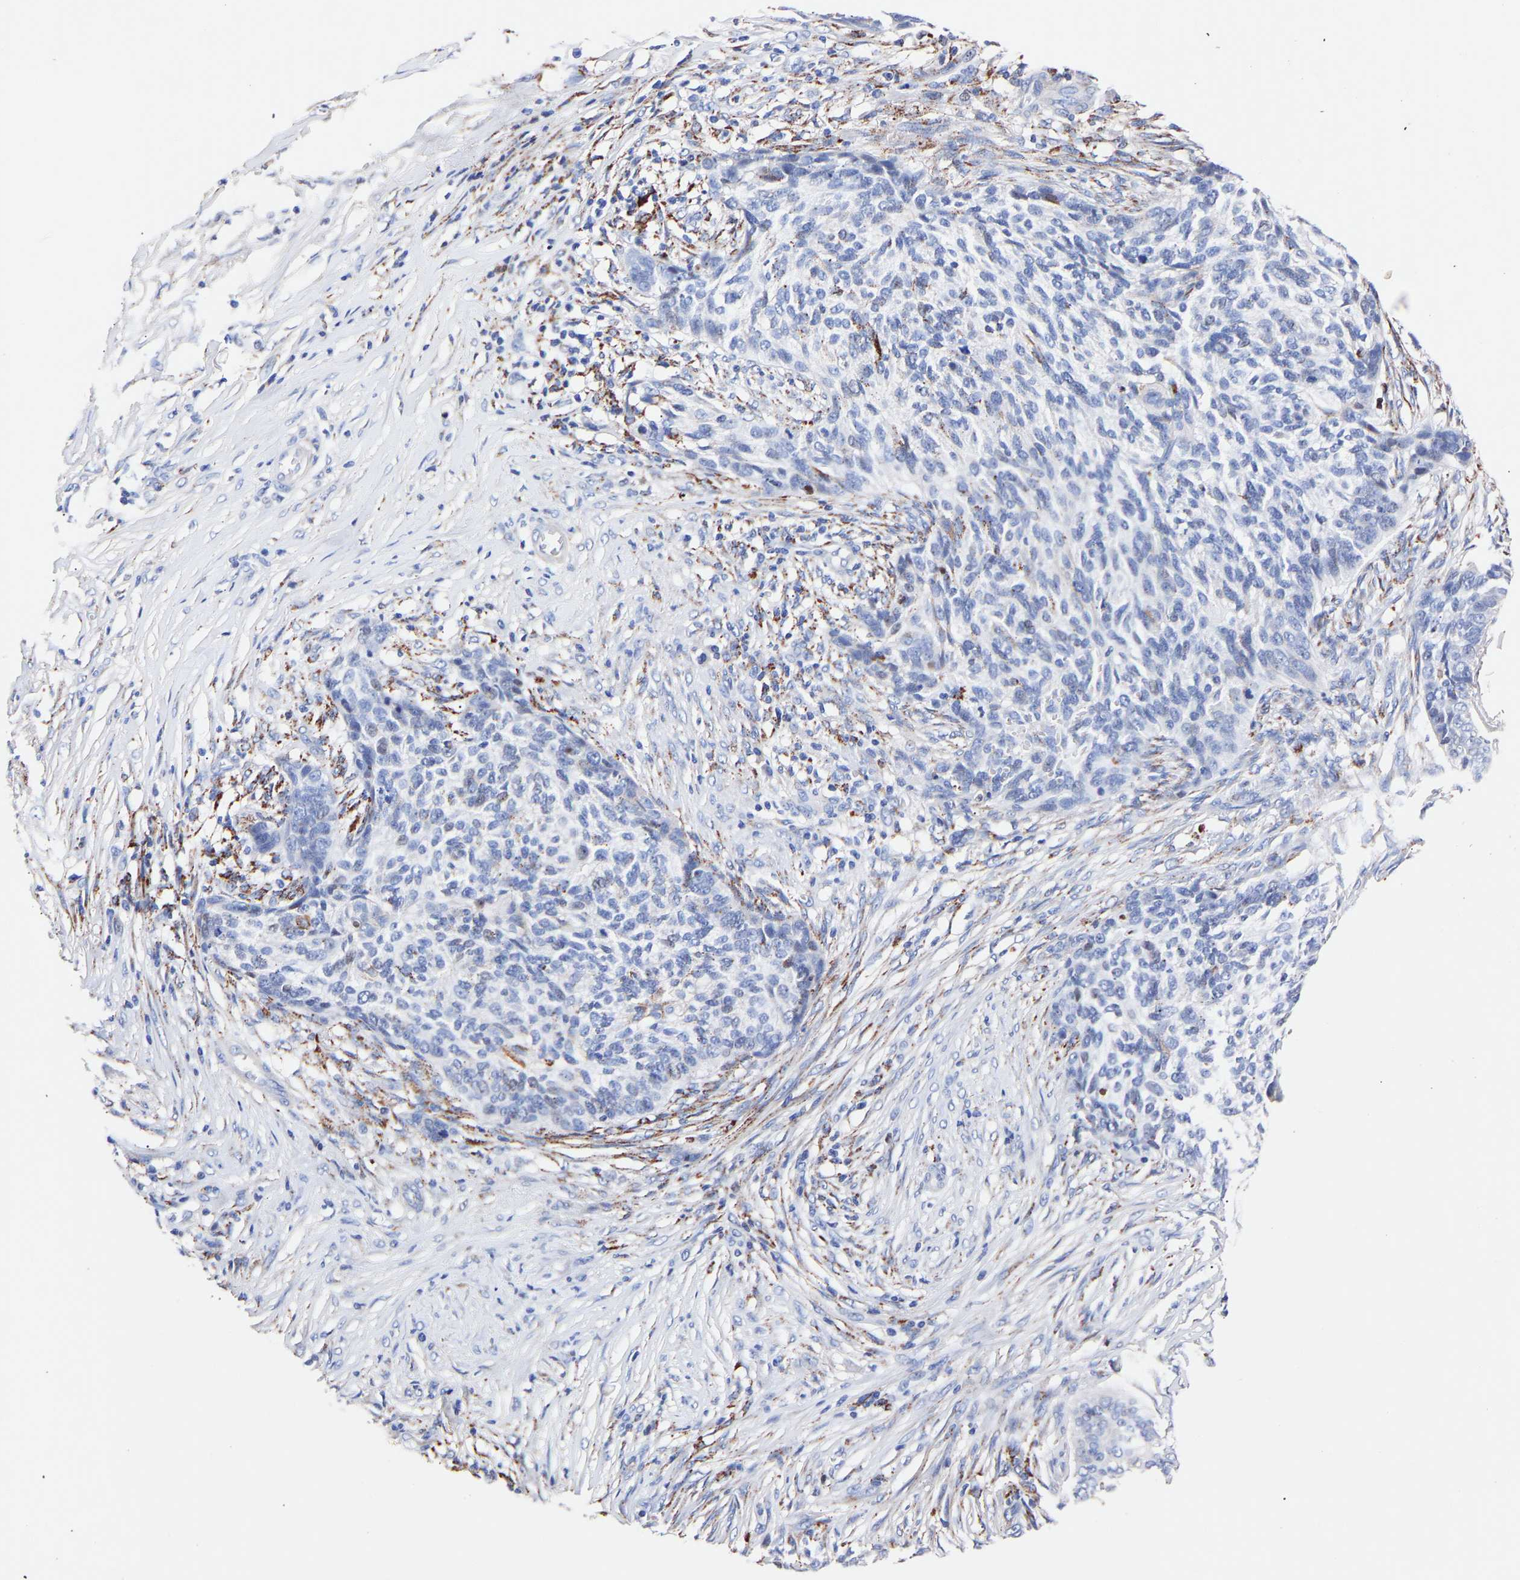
{"staining": {"intensity": "weak", "quantity": "<25%", "location": "cytoplasmic/membranous,nuclear"}, "tissue": "skin cancer", "cell_type": "Tumor cells", "image_type": "cancer", "snomed": [{"axis": "morphology", "description": "Basal cell carcinoma"}, {"axis": "topography", "description": "Skin"}], "caption": "This photomicrograph is of skin cancer (basal cell carcinoma) stained with immunohistochemistry to label a protein in brown with the nuclei are counter-stained blue. There is no expression in tumor cells.", "gene": "SEM1", "patient": {"sex": "male", "age": 85}}